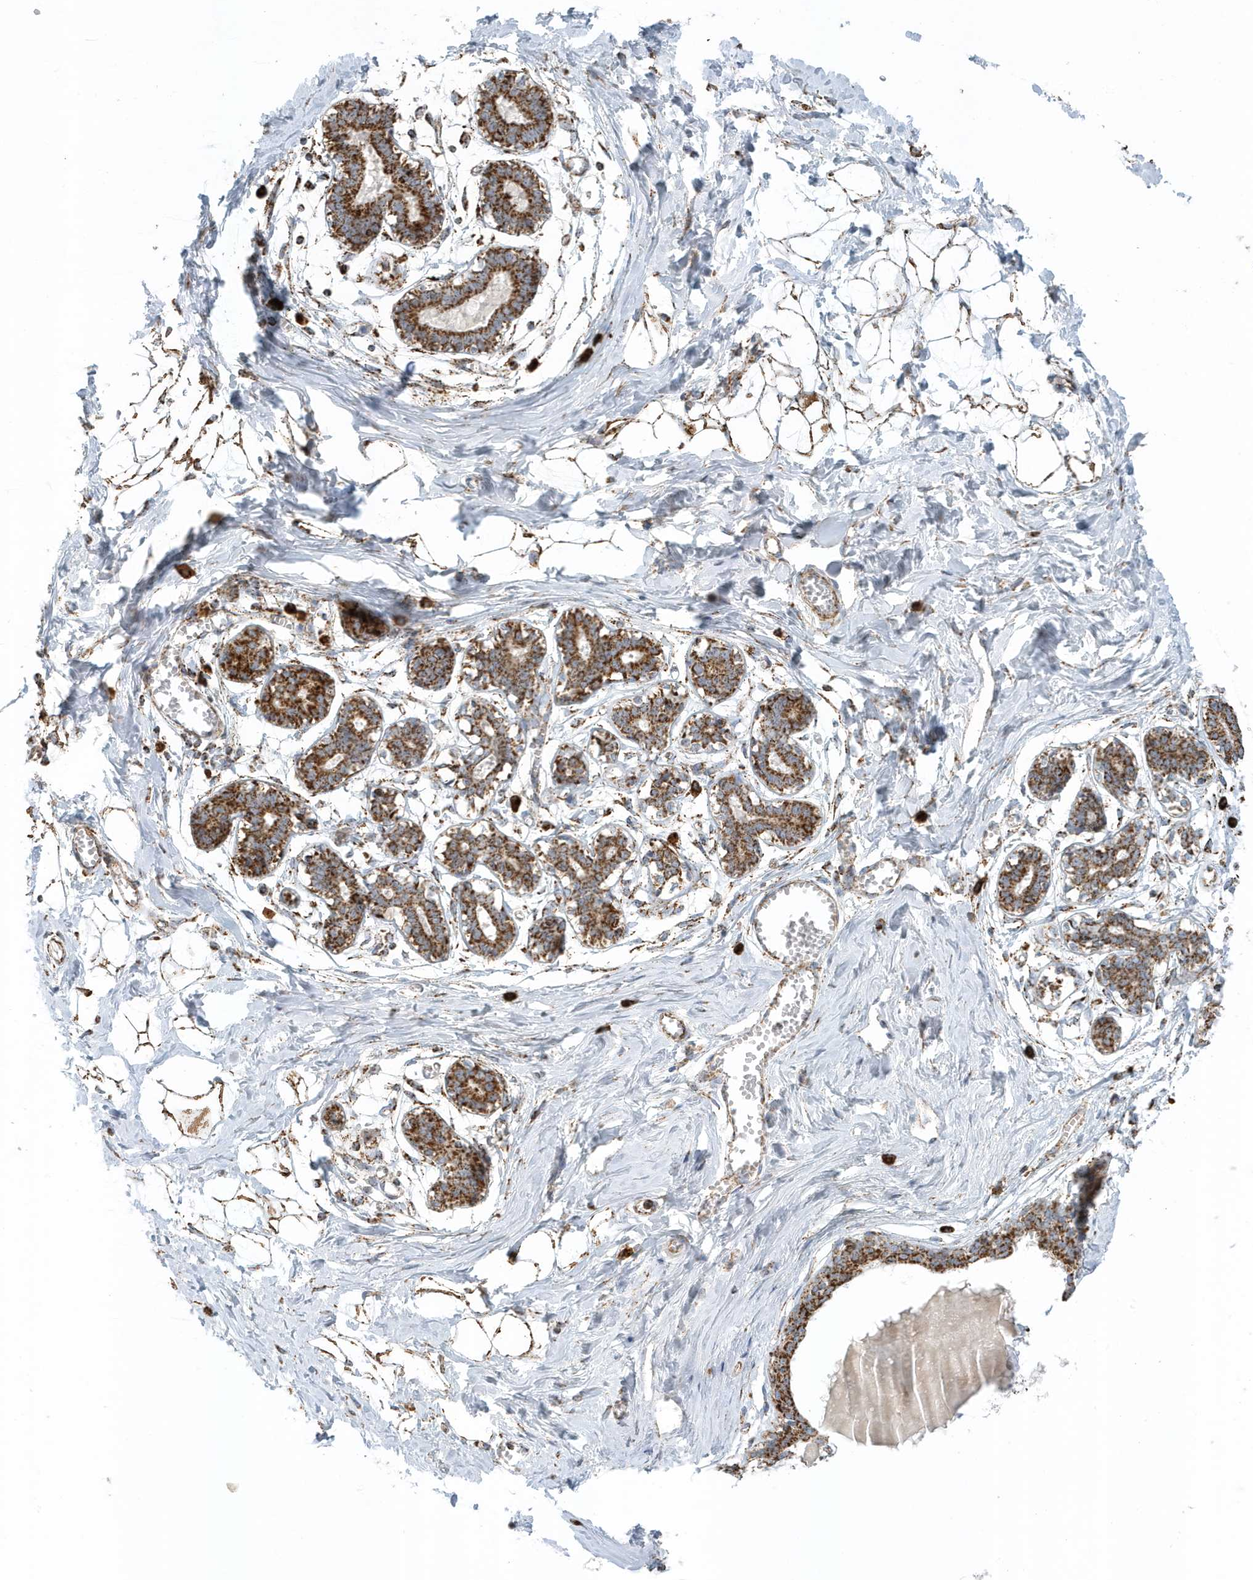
{"staining": {"intensity": "moderate", "quantity": ">75%", "location": "cytoplasmic/membranous"}, "tissue": "breast", "cell_type": "Adipocytes", "image_type": "normal", "snomed": [{"axis": "morphology", "description": "Normal tissue, NOS"}, {"axis": "topography", "description": "Breast"}], "caption": "Moderate cytoplasmic/membranous protein staining is identified in approximately >75% of adipocytes in breast. The staining was performed using DAB to visualize the protein expression in brown, while the nuclei were stained in blue with hematoxylin (Magnification: 20x).", "gene": "MAN1A1", "patient": {"sex": "female", "age": 27}}